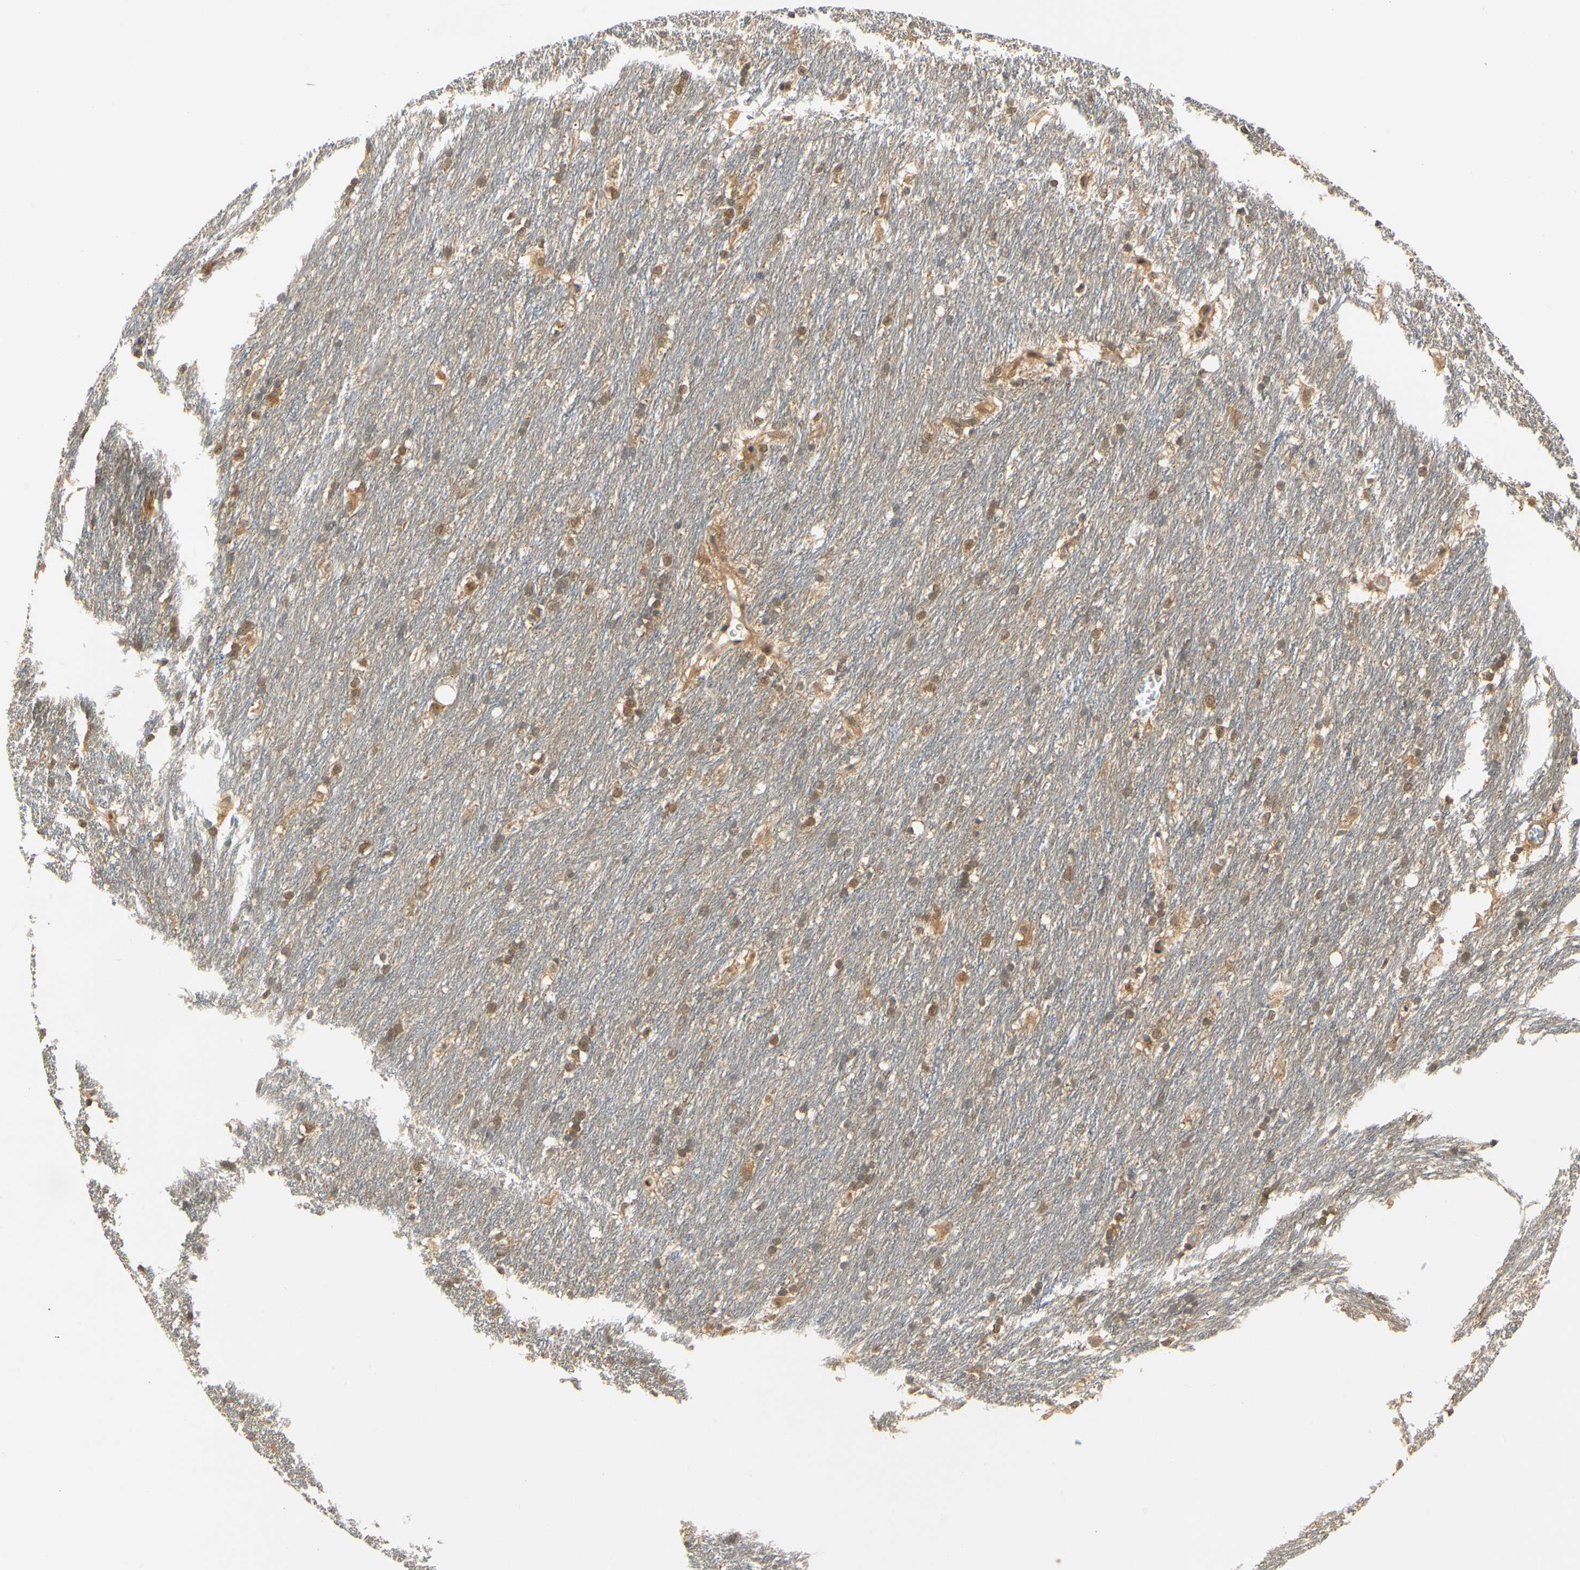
{"staining": {"intensity": "moderate", "quantity": "25%-75%", "location": "cytoplasmic/membranous,nuclear"}, "tissue": "caudate", "cell_type": "Glial cells", "image_type": "normal", "snomed": [{"axis": "morphology", "description": "Normal tissue, NOS"}, {"axis": "topography", "description": "Lateral ventricle wall"}], "caption": "Human caudate stained for a protein (brown) shows moderate cytoplasmic/membranous,nuclear positive positivity in approximately 25%-75% of glial cells.", "gene": "UBE2Z", "patient": {"sex": "female", "age": 19}}